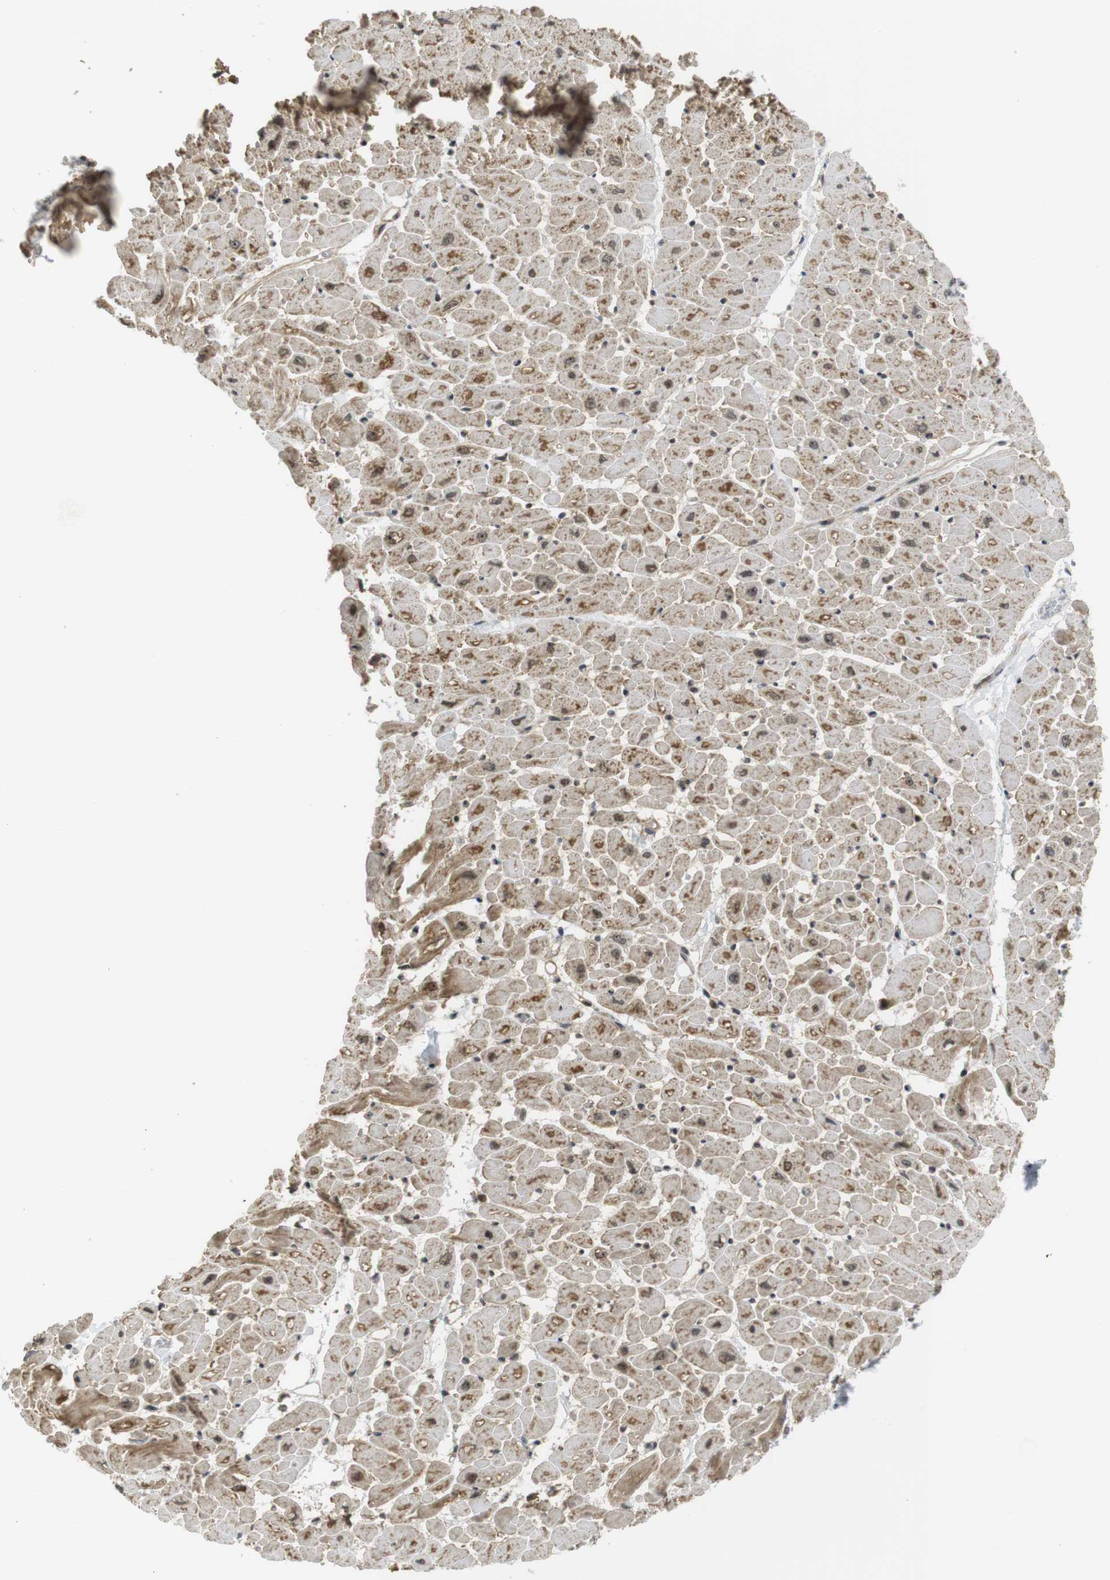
{"staining": {"intensity": "moderate", "quantity": ">75%", "location": "cytoplasmic/membranous"}, "tissue": "heart muscle", "cell_type": "Cardiomyocytes", "image_type": "normal", "snomed": [{"axis": "morphology", "description": "Normal tissue, NOS"}, {"axis": "topography", "description": "Heart"}], "caption": "IHC photomicrograph of benign heart muscle: human heart muscle stained using immunohistochemistry (IHC) displays medium levels of moderate protein expression localized specifically in the cytoplasmic/membranous of cardiomyocytes, appearing as a cytoplasmic/membranous brown color.", "gene": "CC2D1A", "patient": {"sex": "male", "age": 45}}